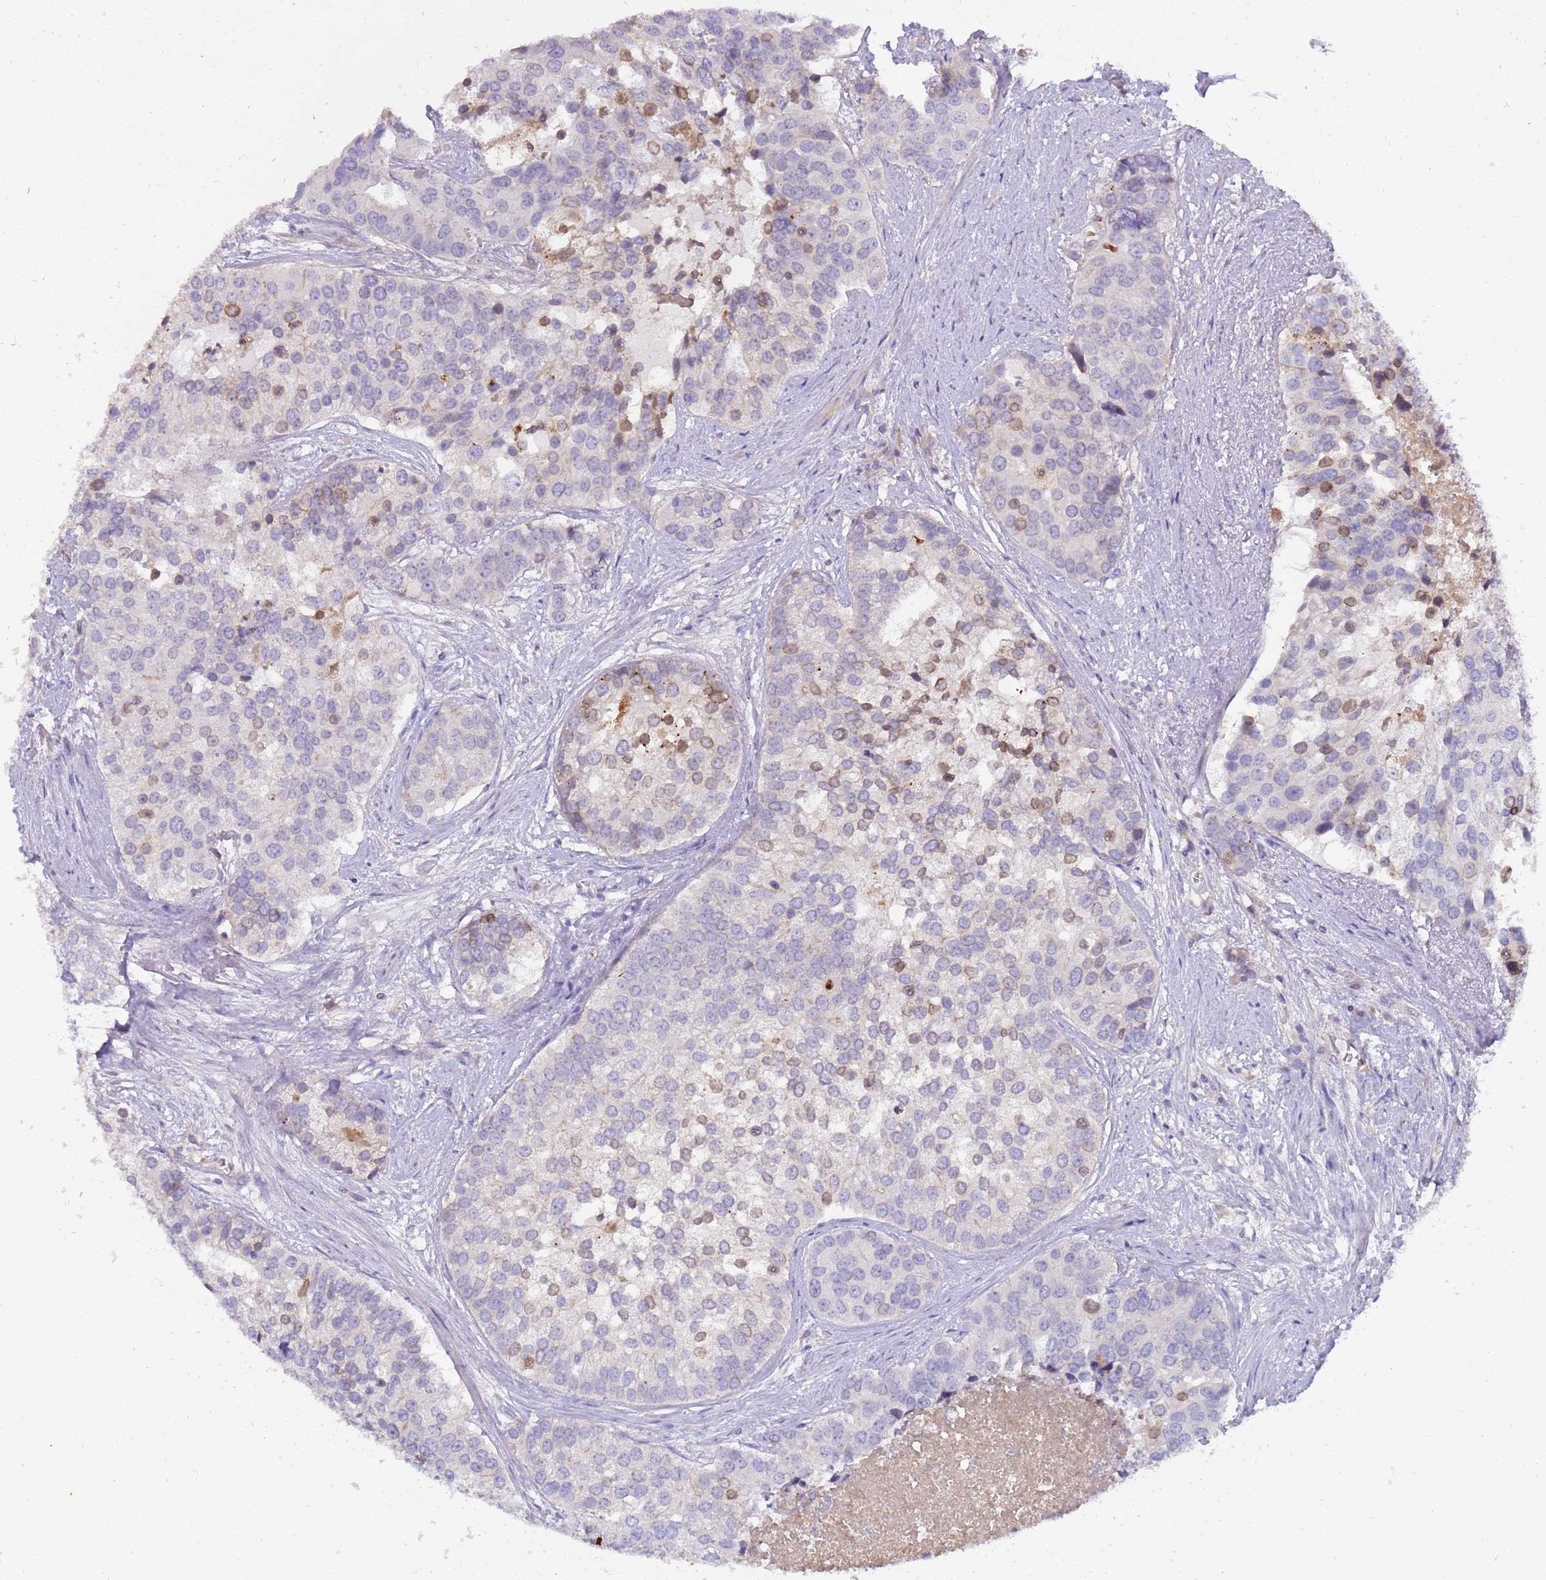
{"staining": {"intensity": "moderate", "quantity": "<25%", "location": "cytoplasmic/membranous"}, "tissue": "prostate cancer", "cell_type": "Tumor cells", "image_type": "cancer", "snomed": [{"axis": "morphology", "description": "Adenocarcinoma, High grade"}, {"axis": "topography", "description": "Prostate"}], "caption": "Immunohistochemical staining of prostate cancer (adenocarcinoma (high-grade)) displays moderate cytoplasmic/membranous protein positivity in about <25% of tumor cells.", "gene": "PLCXD3", "patient": {"sex": "male", "age": 62}}